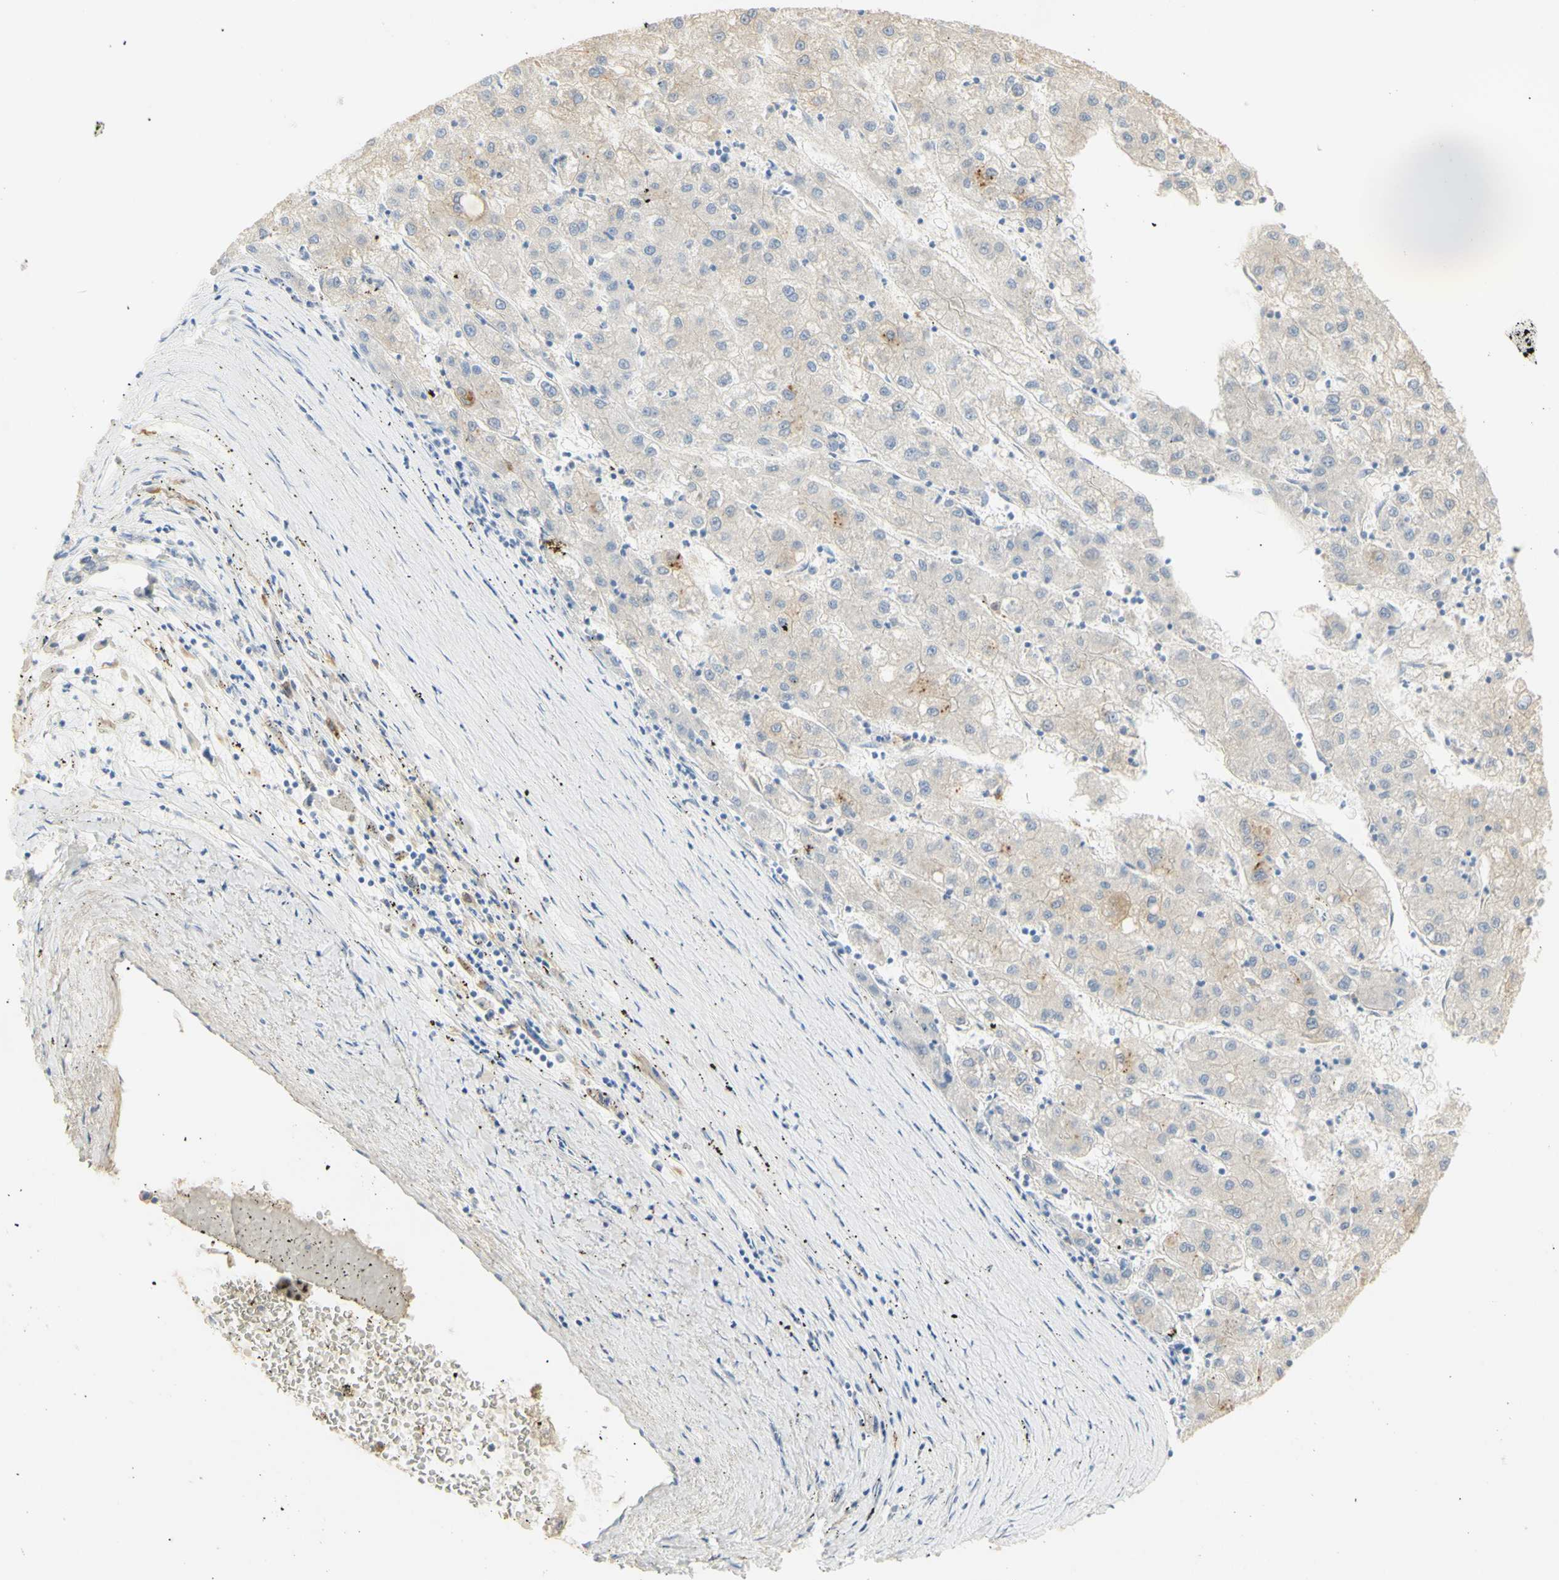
{"staining": {"intensity": "weak", "quantity": ">75%", "location": "cytoplasmic/membranous"}, "tissue": "liver cancer", "cell_type": "Tumor cells", "image_type": "cancer", "snomed": [{"axis": "morphology", "description": "Carcinoma, Hepatocellular, NOS"}, {"axis": "topography", "description": "Liver"}], "caption": "IHC photomicrograph of neoplastic tissue: liver cancer (hepatocellular carcinoma) stained using immunohistochemistry (IHC) displays low levels of weak protein expression localized specifically in the cytoplasmic/membranous of tumor cells, appearing as a cytoplasmic/membranous brown color.", "gene": "B4GALNT3", "patient": {"sex": "male", "age": 72}}